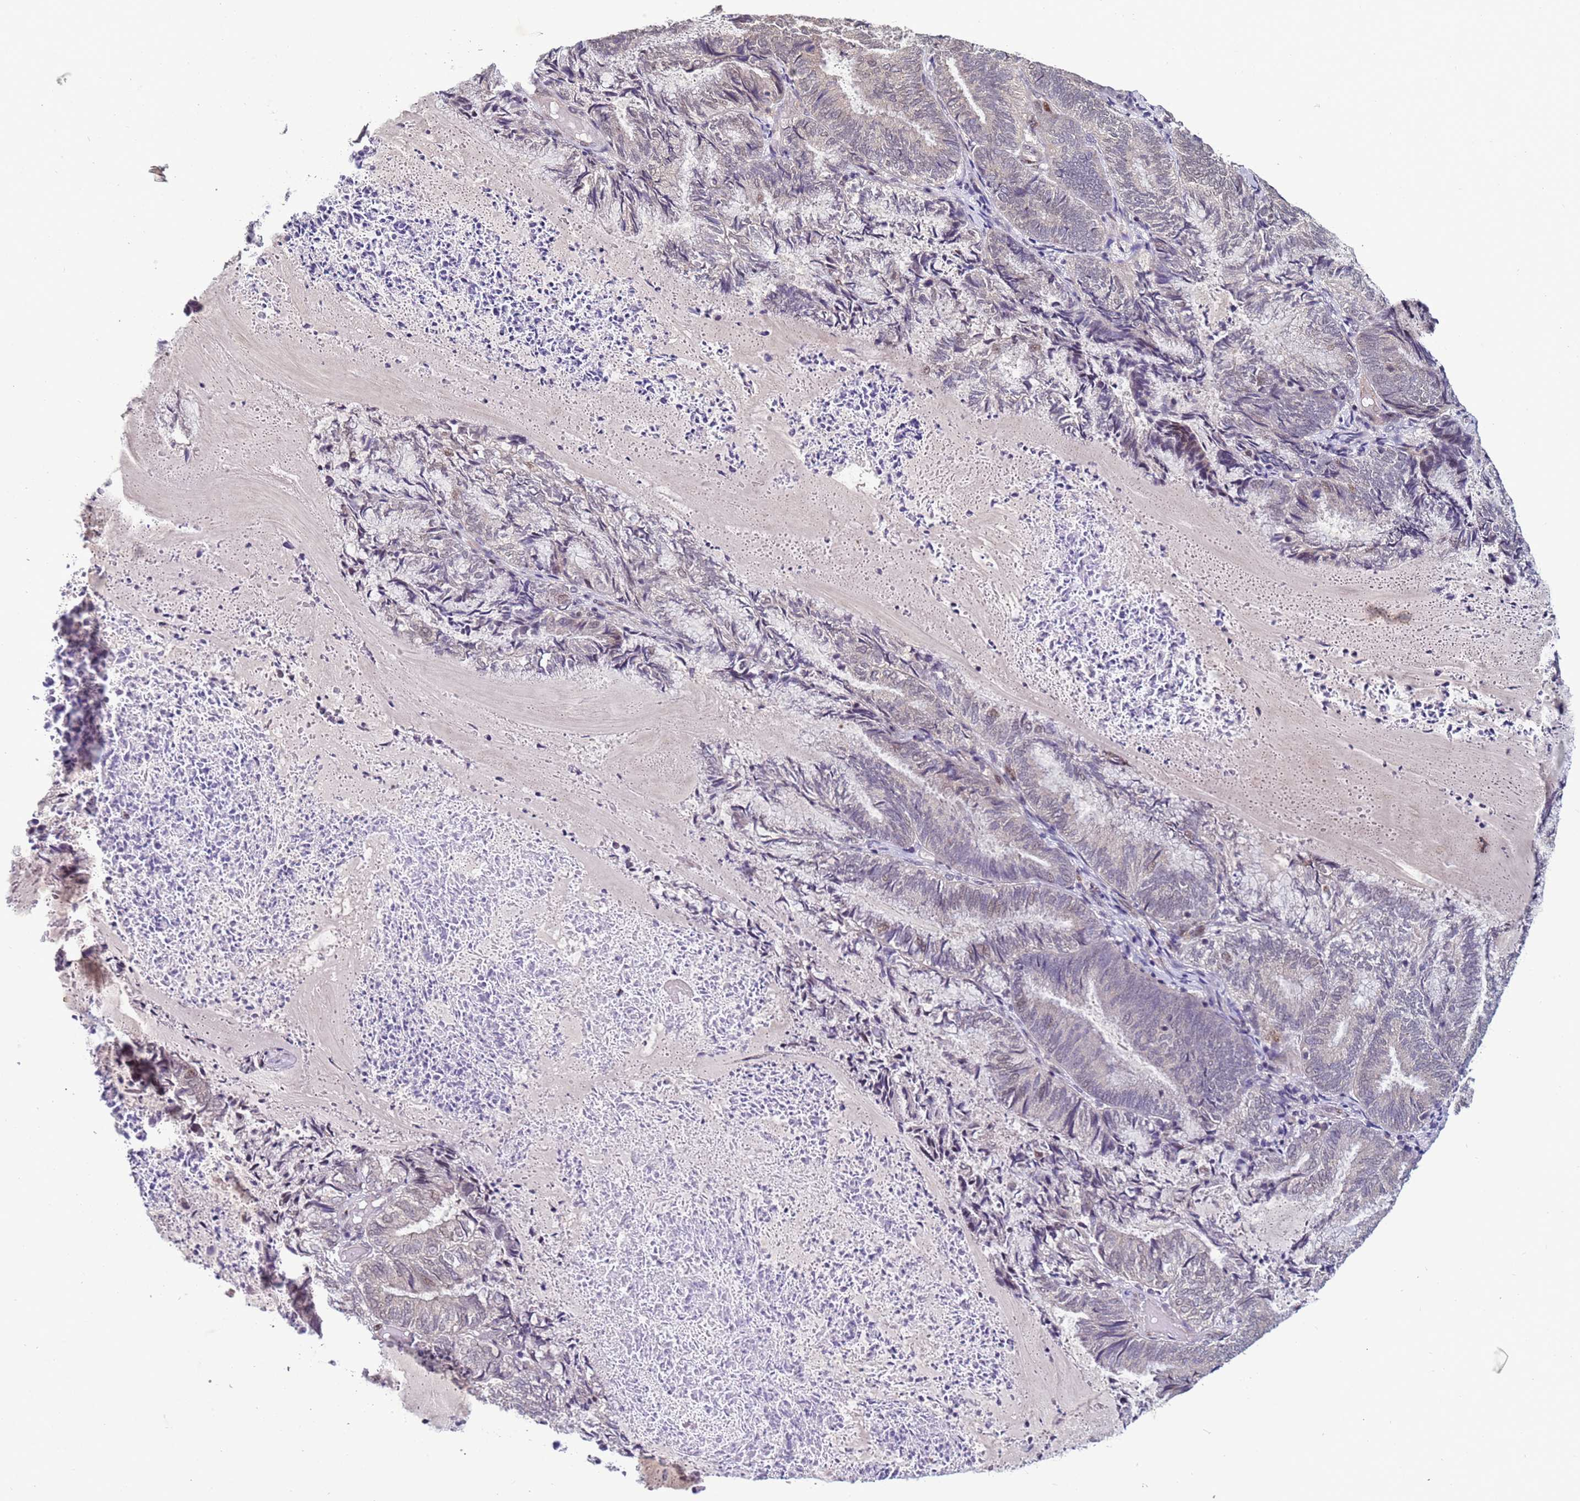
{"staining": {"intensity": "negative", "quantity": "none", "location": "none"}, "tissue": "endometrial cancer", "cell_type": "Tumor cells", "image_type": "cancer", "snomed": [{"axis": "morphology", "description": "Adenocarcinoma, NOS"}, {"axis": "topography", "description": "Endometrium"}], "caption": "An IHC image of endometrial adenocarcinoma is shown. There is no staining in tumor cells of endometrial adenocarcinoma.", "gene": "SHC3", "patient": {"sex": "female", "age": 80}}